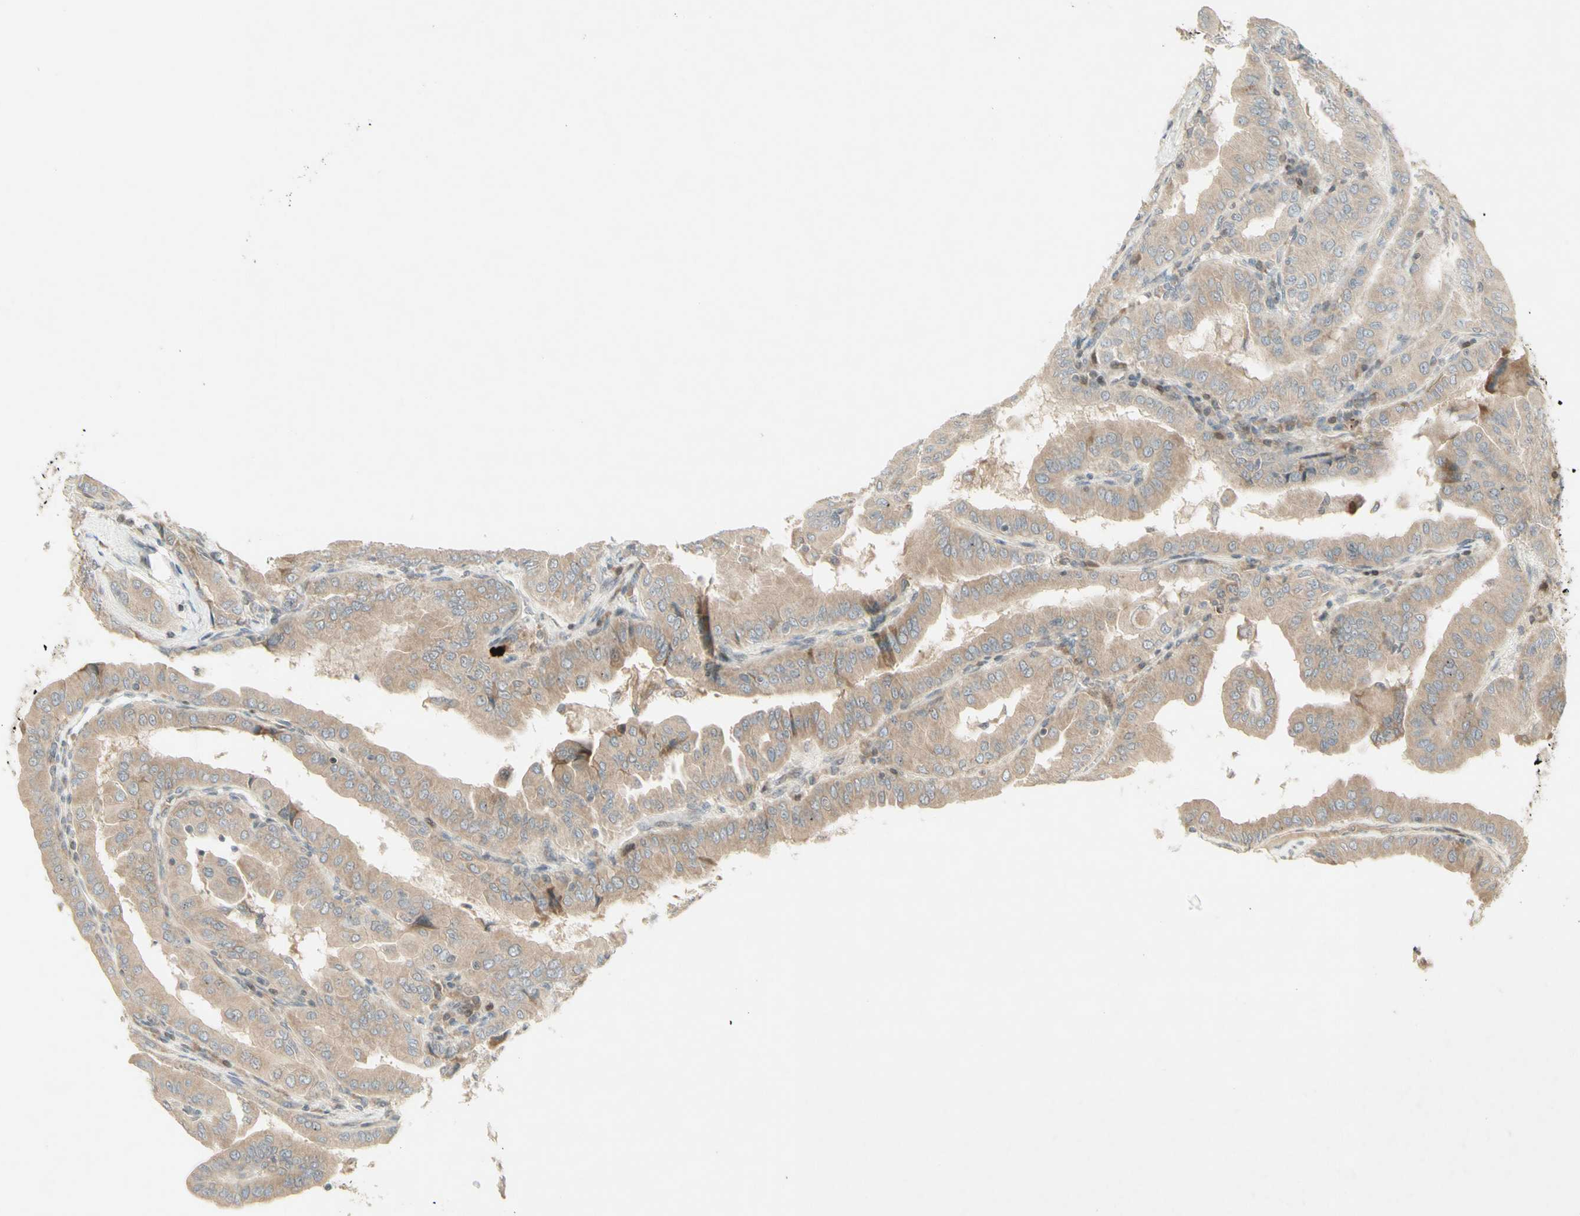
{"staining": {"intensity": "moderate", "quantity": "25%-75%", "location": "cytoplasmic/membranous"}, "tissue": "thyroid cancer", "cell_type": "Tumor cells", "image_type": "cancer", "snomed": [{"axis": "morphology", "description": "Papillary adenocarcinoma, NOS"}, {"axis": "topography", "description": "Thyroid gland"}], "caption": "Protein analysis of thyroid papillary adenocarcinoma tissue exhibits moderate cytoplasmic/membranous staining in about 25%-75% of tumor cells. The protein of interest is stained brown, and the nuclei are stained in blue (DAB IHC with brightfield microscopy, high magnification).", "gene": "ETF1", "patient": {"sex": "male", "age": 33}}